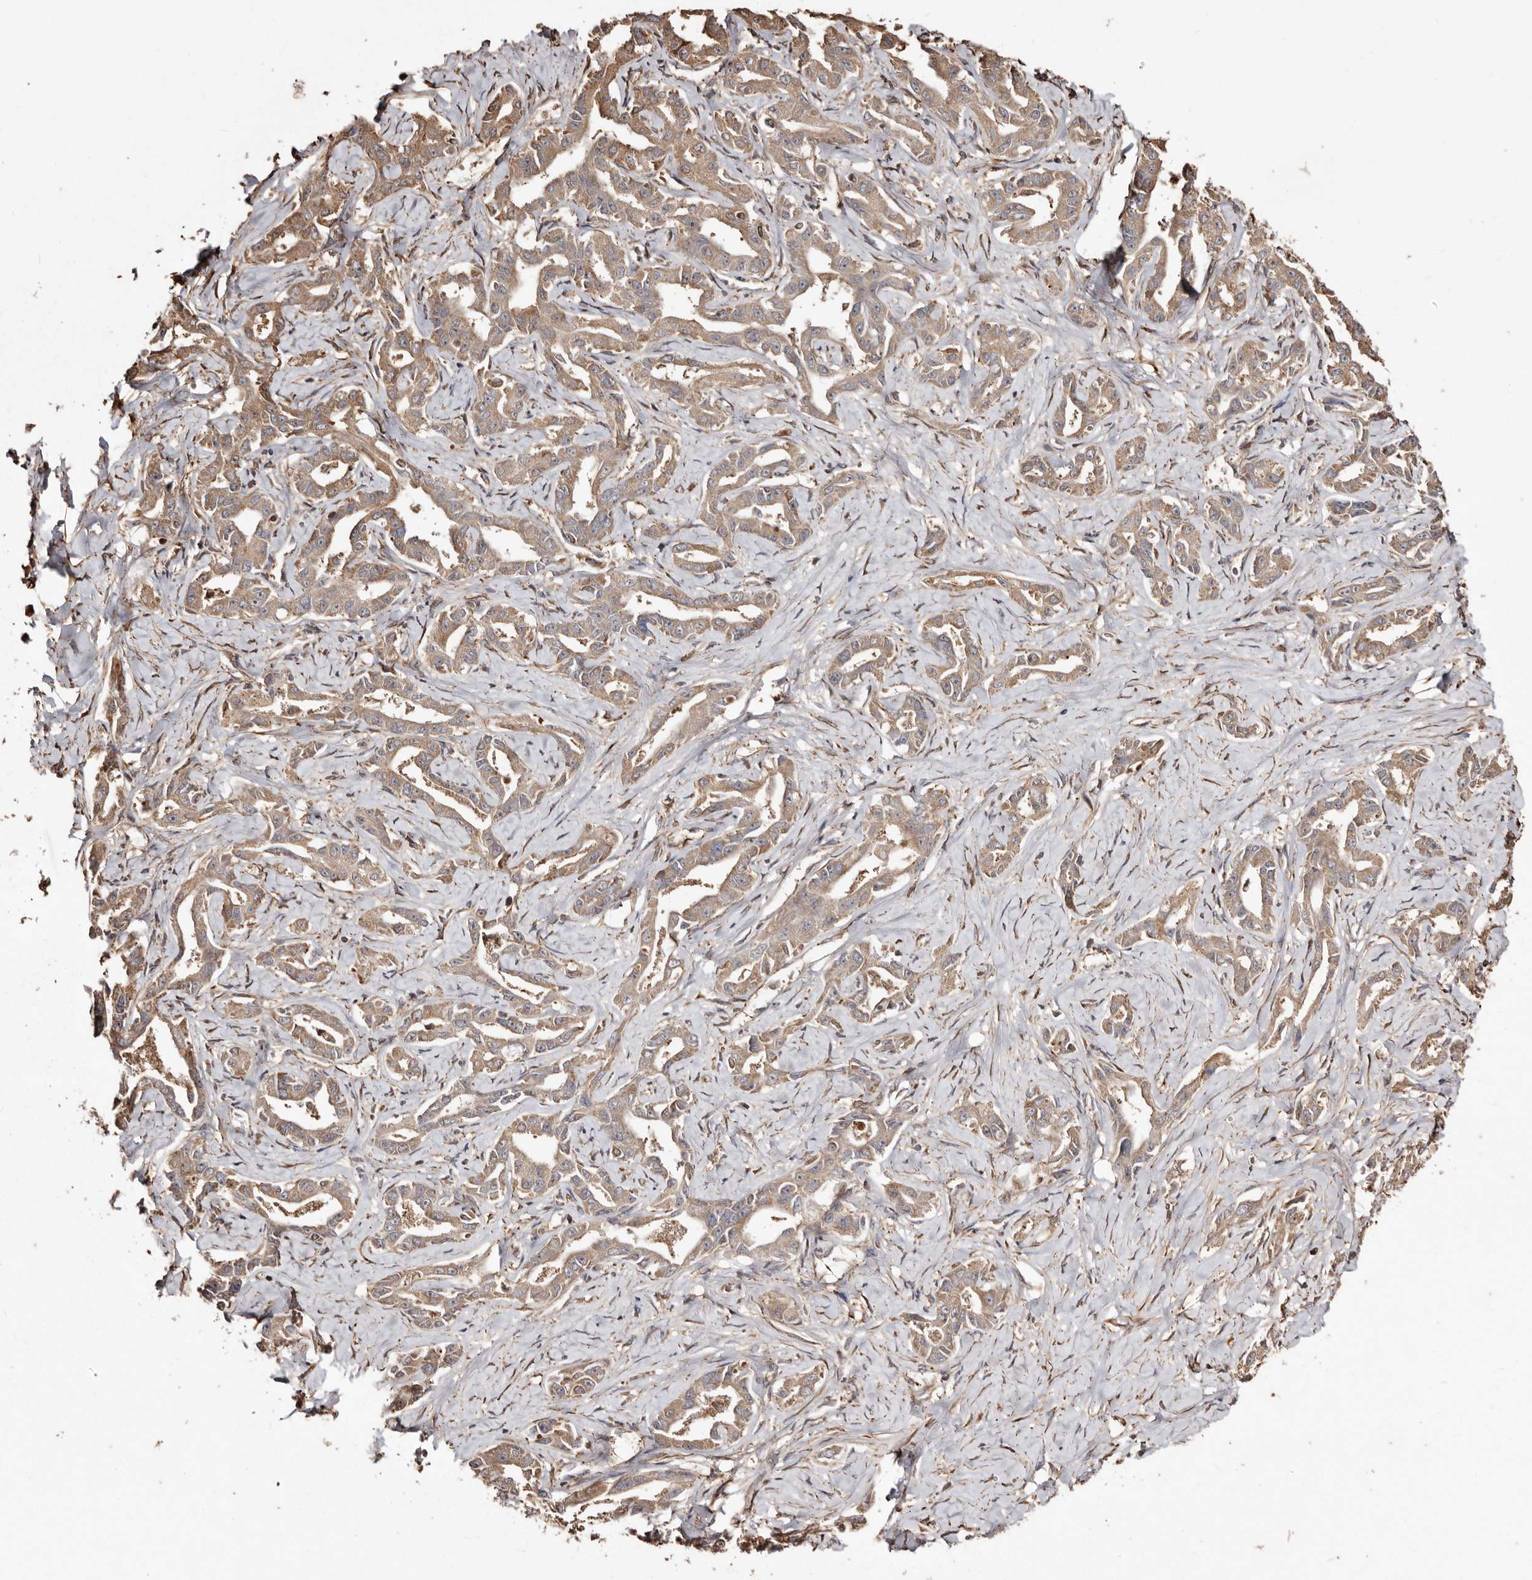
{"staining": {"intensity": "moderate", "quantity": ">75%", "location": "cytoplasmic/membranous"}, "tissue": "liver cancer", "cell_type": "Tumor cells", "image_type": "cancer", "snomed": [{"axis": "morphology", "description": "Cholangiocarcinoma"}, {"axis": "topography", "description": "Liver"}], "caption": "DAB (3,3'-diaminobenzidine) immunohistochemical staining of human liver cancer (cholangiocarcinoma) exhibits moderate cytoplasmic/membranous protein staining in approximately >75% of tumor cells. (IHC, brightfield microscopy, high magnification).", "gene": "MACC1", "patient": {"sex": "male", "age": 59}}